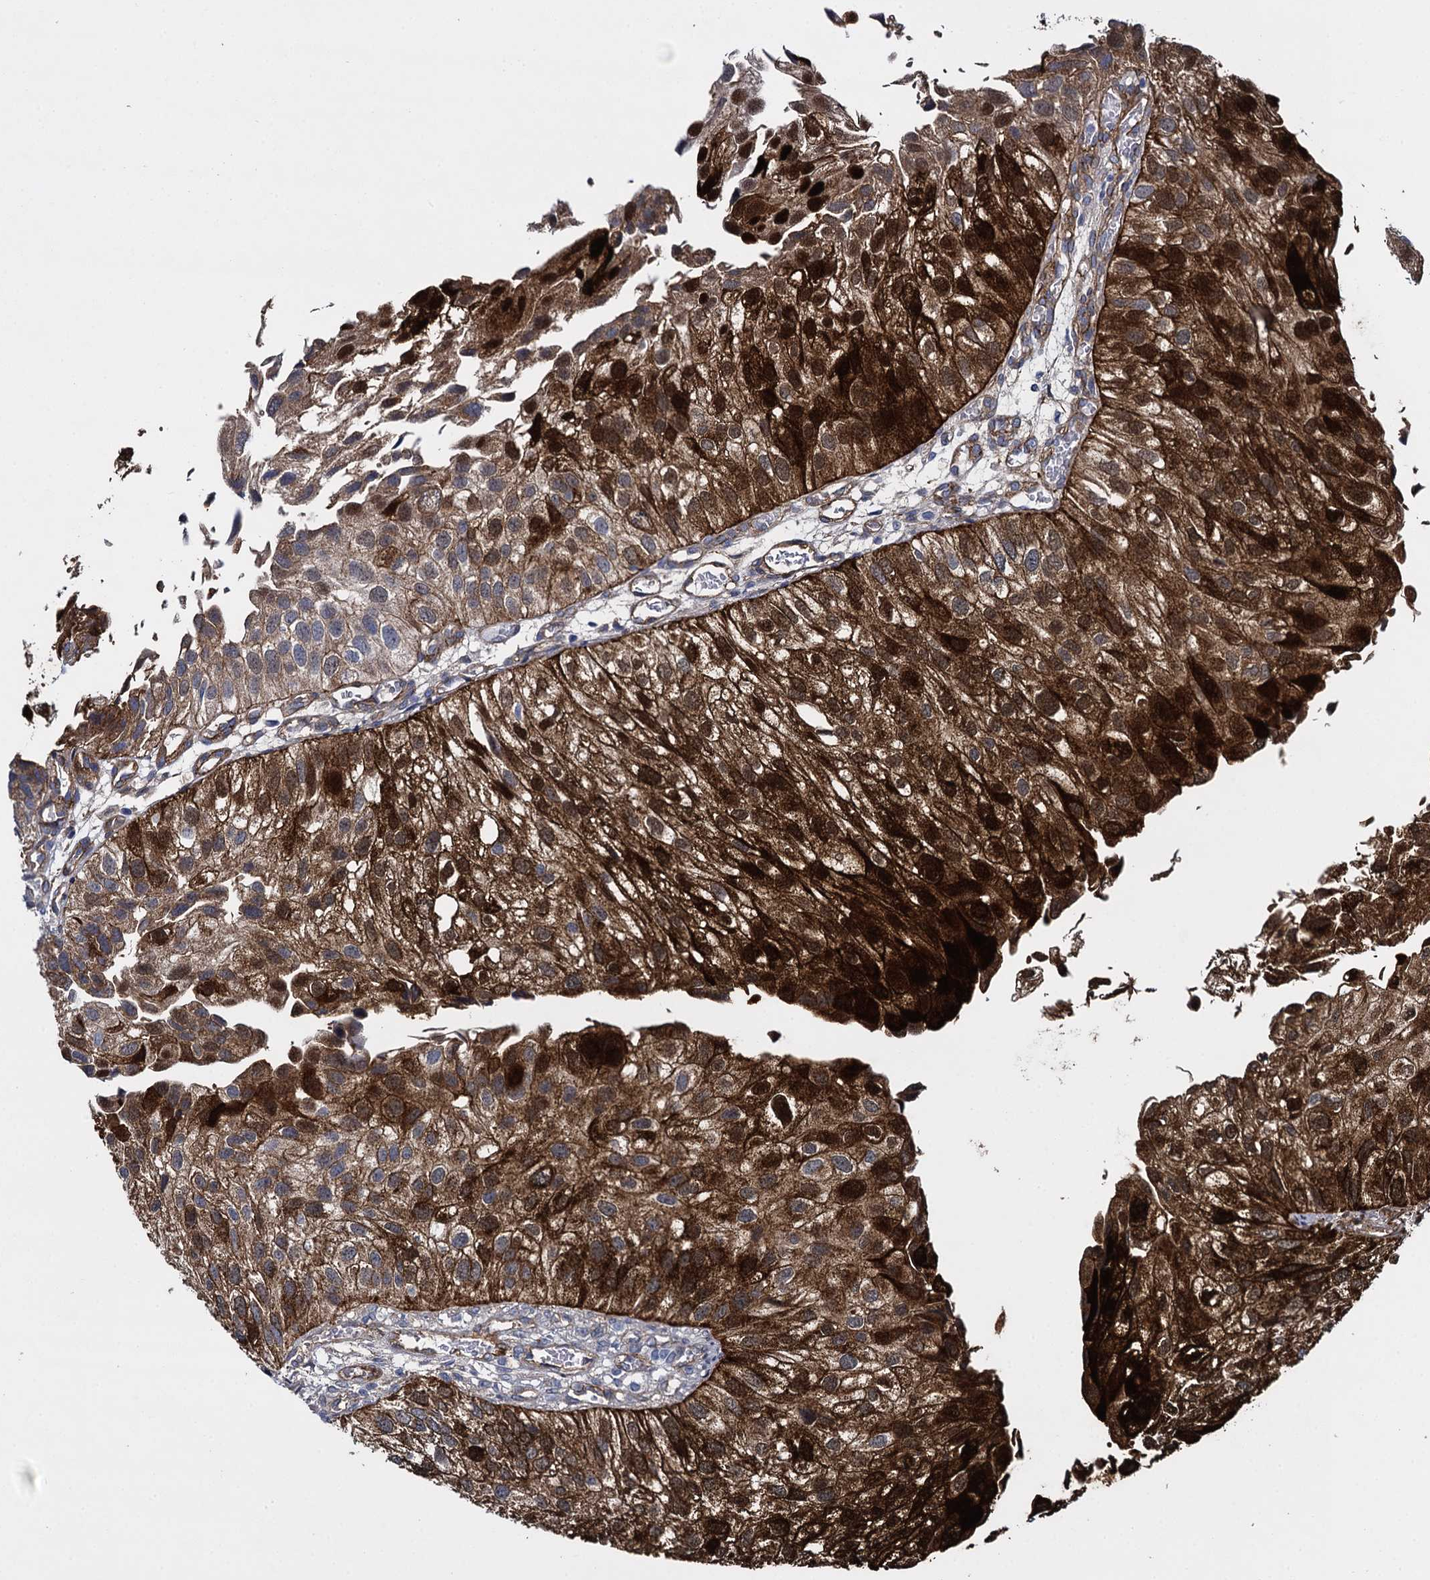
{"staining": {"intensity": "moderate", "quantity": ">75%", "location": "cytoplasmic/membranous,nuclear"}, "tissue": "urothelial cancer", "cell_type": "Tumor cells", "image_type": "cancer", "snomed": [{"axis": "morphology", "description": "Urothelial carcinoma, Low grade"}, {"axis": "topography", "description": "Urinary bladder"}], "caption": "An image of urothelial cancer stained for a protein exhibits moderate cytoplasmic/membranous and nuclear brown staining in tumor cells.", "gene": "SNCG", "patient": {"sex": "female", "age": 89}}